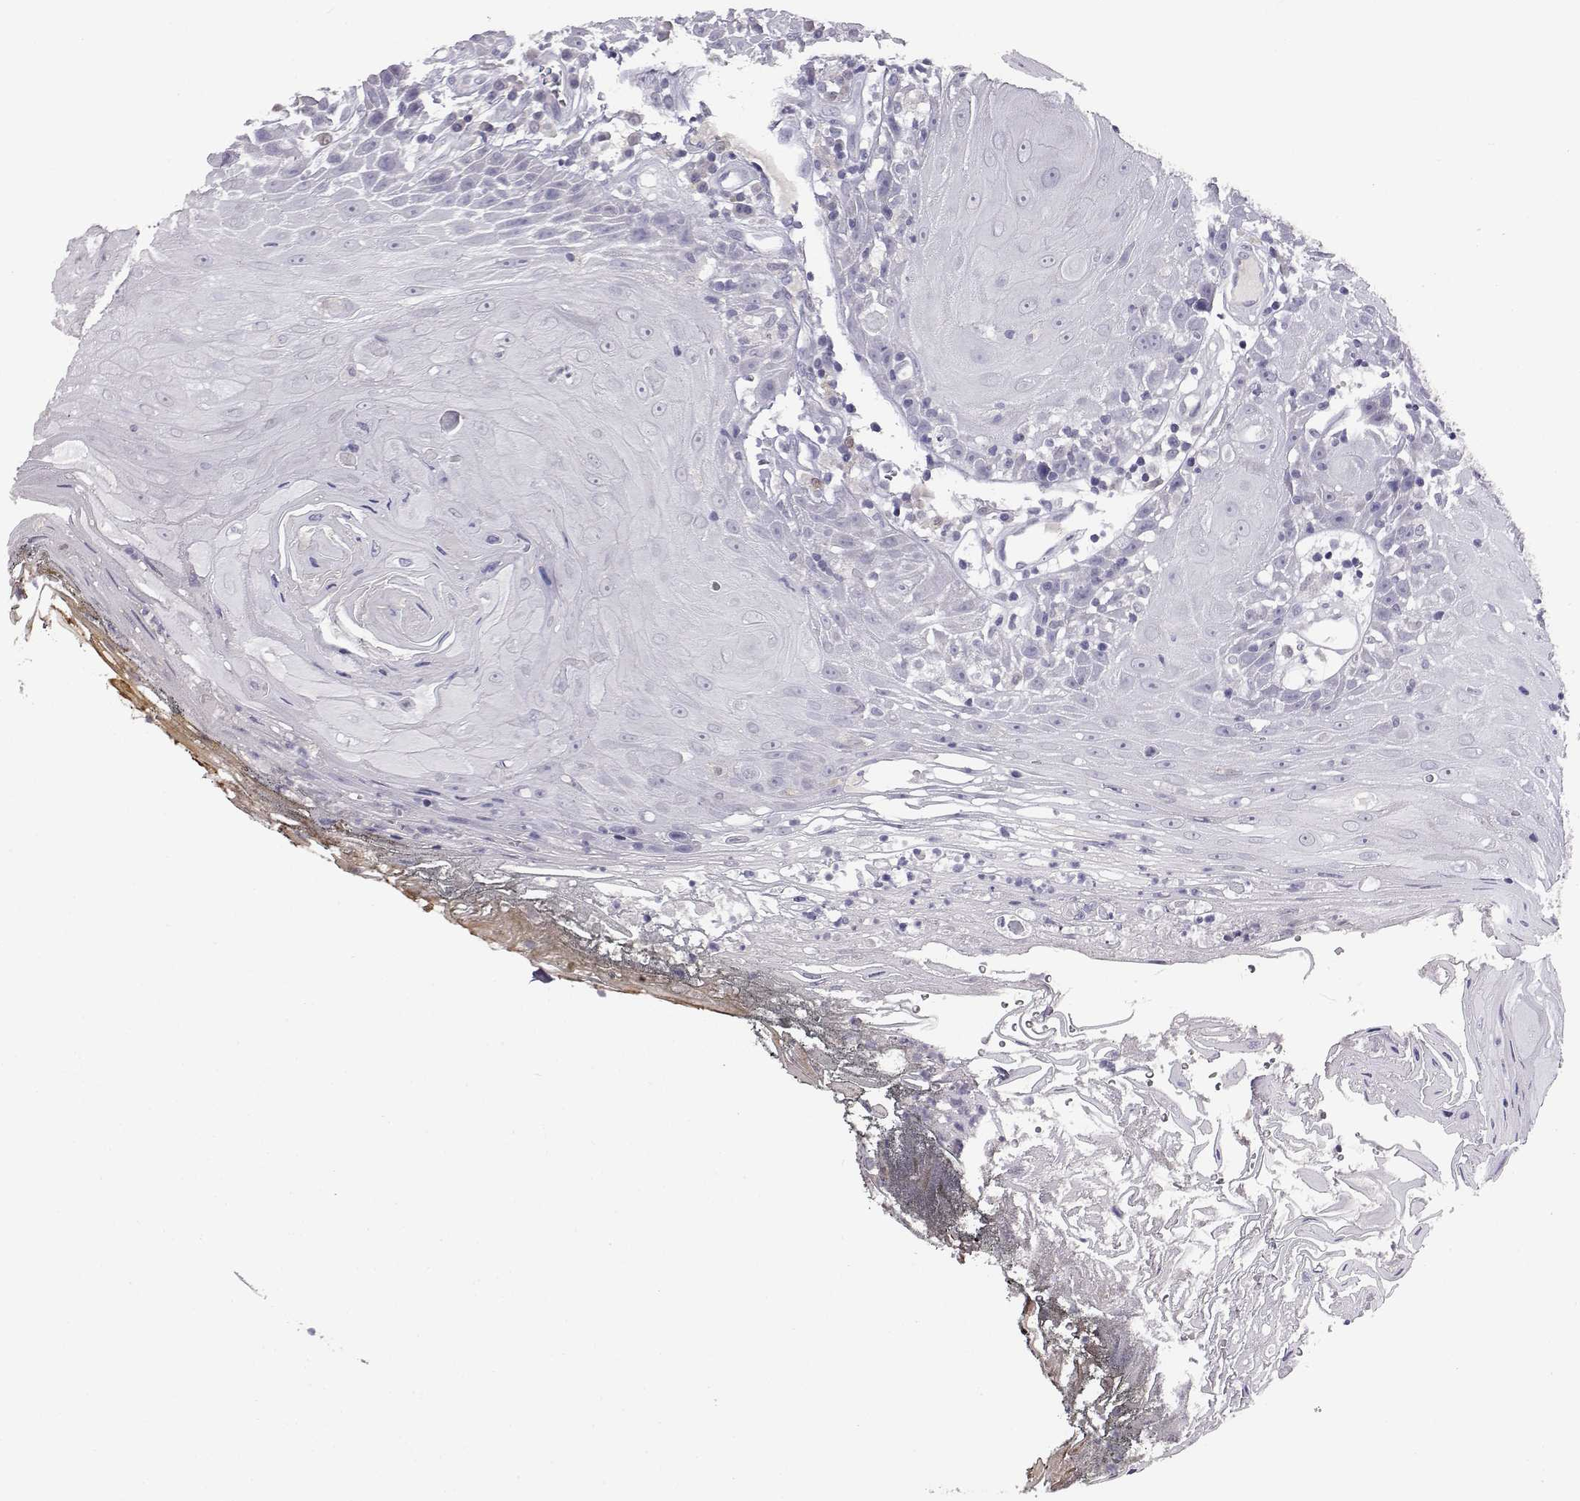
{"staining": {"intensity": "negative", "quantity": "none", "location": "none"}, "tissue": "head and neck cancer", "cell_type": "Tumor cells", "image_type": "cancer", "snomed": [{"axis": "morphology", "description": "Squamous cell carcinoma, NOS"}, {"axis": "topography", "description": "Head-Neck"}], "caption": "This image is of squamous cell carcinoma (head and neck) stained with immunohistochemistry (IHC) to label a protein in brown with the nuclei are counter-stained blue. There is no staining in tumor cells.", "gene": "AKR1B1", "patient": {"sex": "male", "age": 52}}